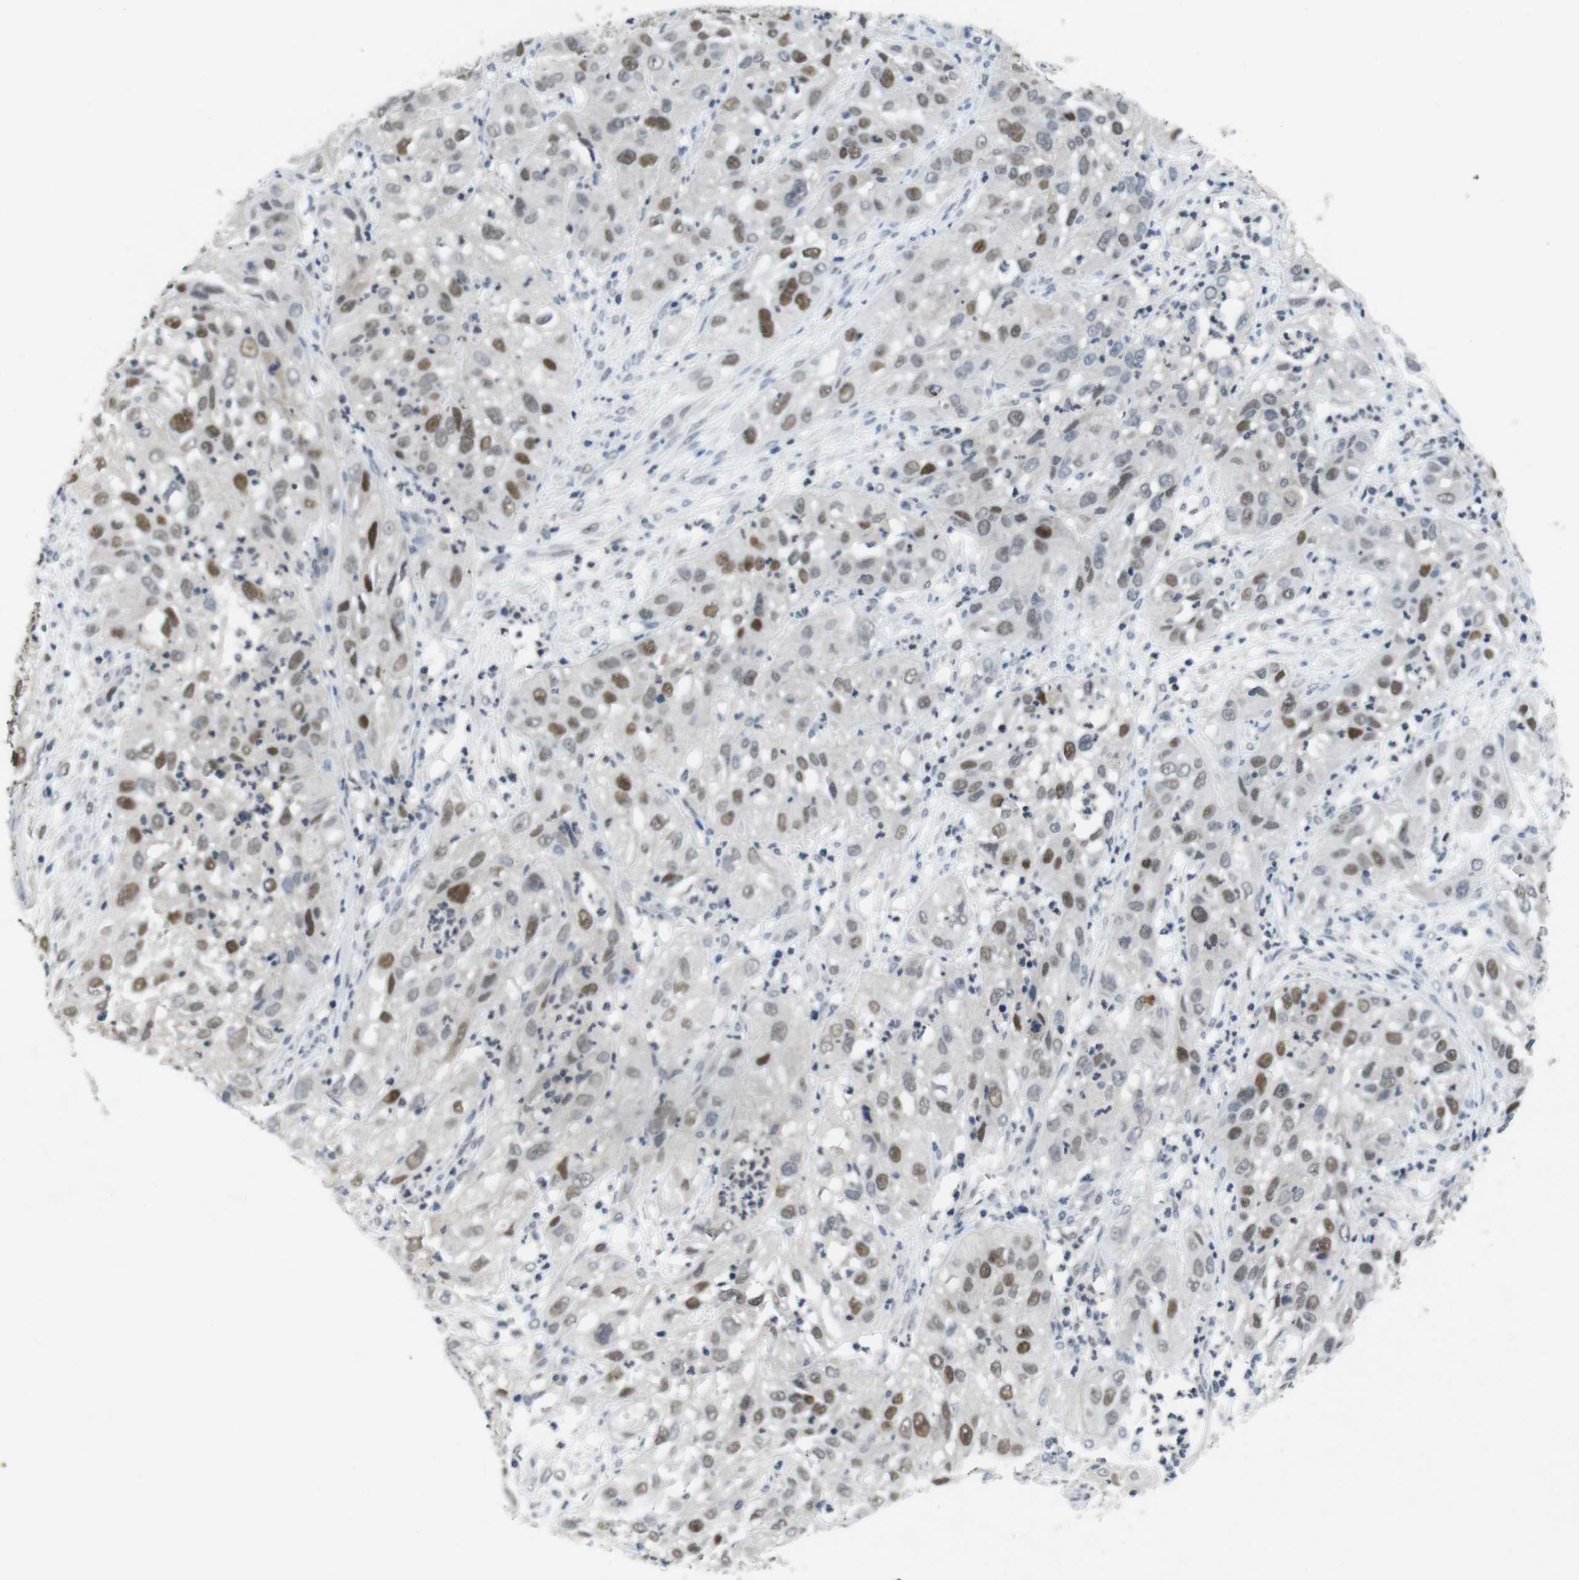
{"staining": {"intensity": "moderate", "quantity": "25%-75%", "location": "nuclear"}, "tissue": "cervical cancer", "cell_type": "Tumor cells", "image_type": "cancer", "snomed": [{"axis": "morphology", "description": "Squamous cell carcinoma, NOS"}, {"axis": "topography", "description": "Cervix"}], "caption": "Immunohistochemistry (IHC) histopathology image of neoplastic tissue: cervical squamous cell carcinoma stained using immunohistochemistry exhibits medium levels of moderate protein expression localized specifically in the nuclear of tumor cells, appearing as a nuclear brown color.", "gene": "SKP2", "patient": {"sex": "female", "age": 32}}